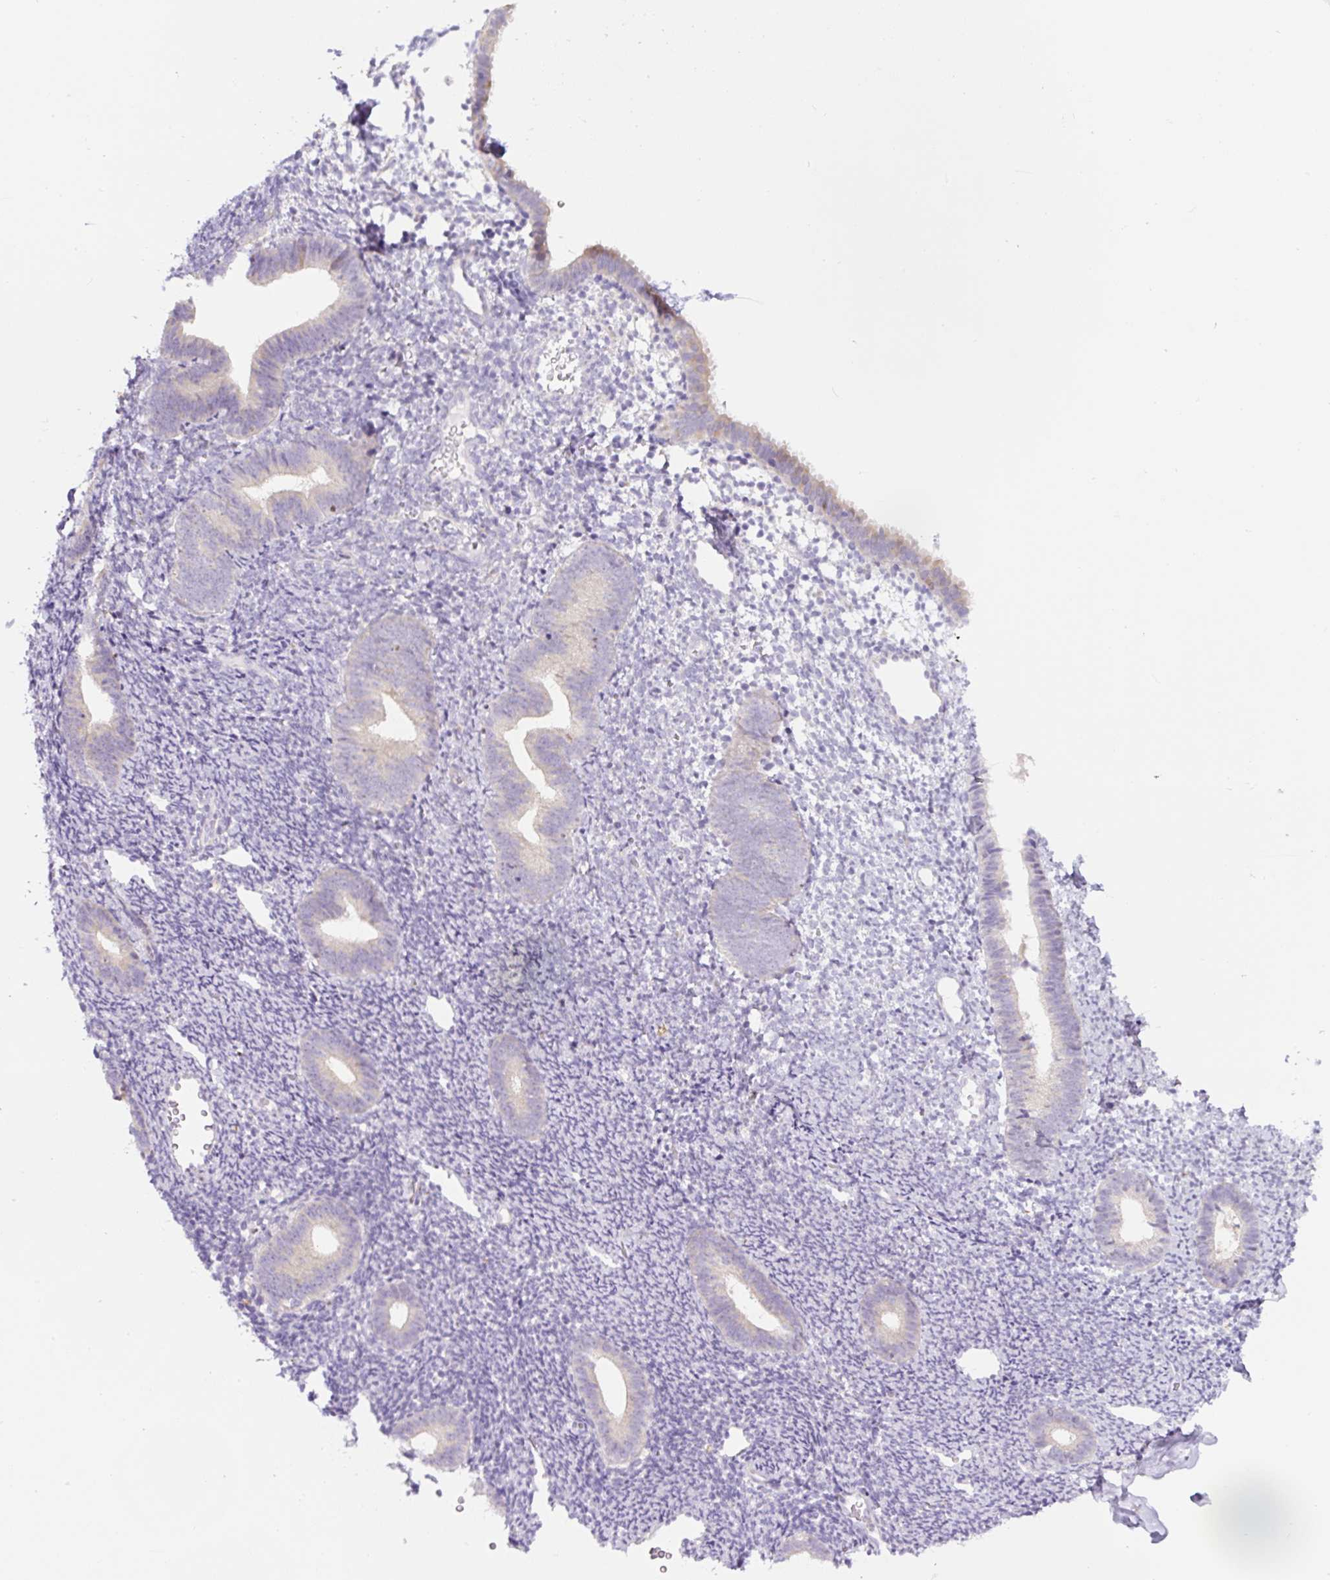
{"staining": {"intensity": "negative", "quantity": "none", "location": "none"}, "tissue": "endometrium", "cell_type": "Cells in endometrial stroma", "image_type": "normal", "snomed": [{"axis": "morphology", "description": "Normal tissue, NOS"}, {"axis": "topography", "description": "Endometrium"}], "caption": "High power microscopy histopathology image of an IHC histopathology image of normal endometrium, revealing no significant staining in cells in endometrial stroma.", "gene": "HPS4", "patient": {"sex": "female", "age": 39}}